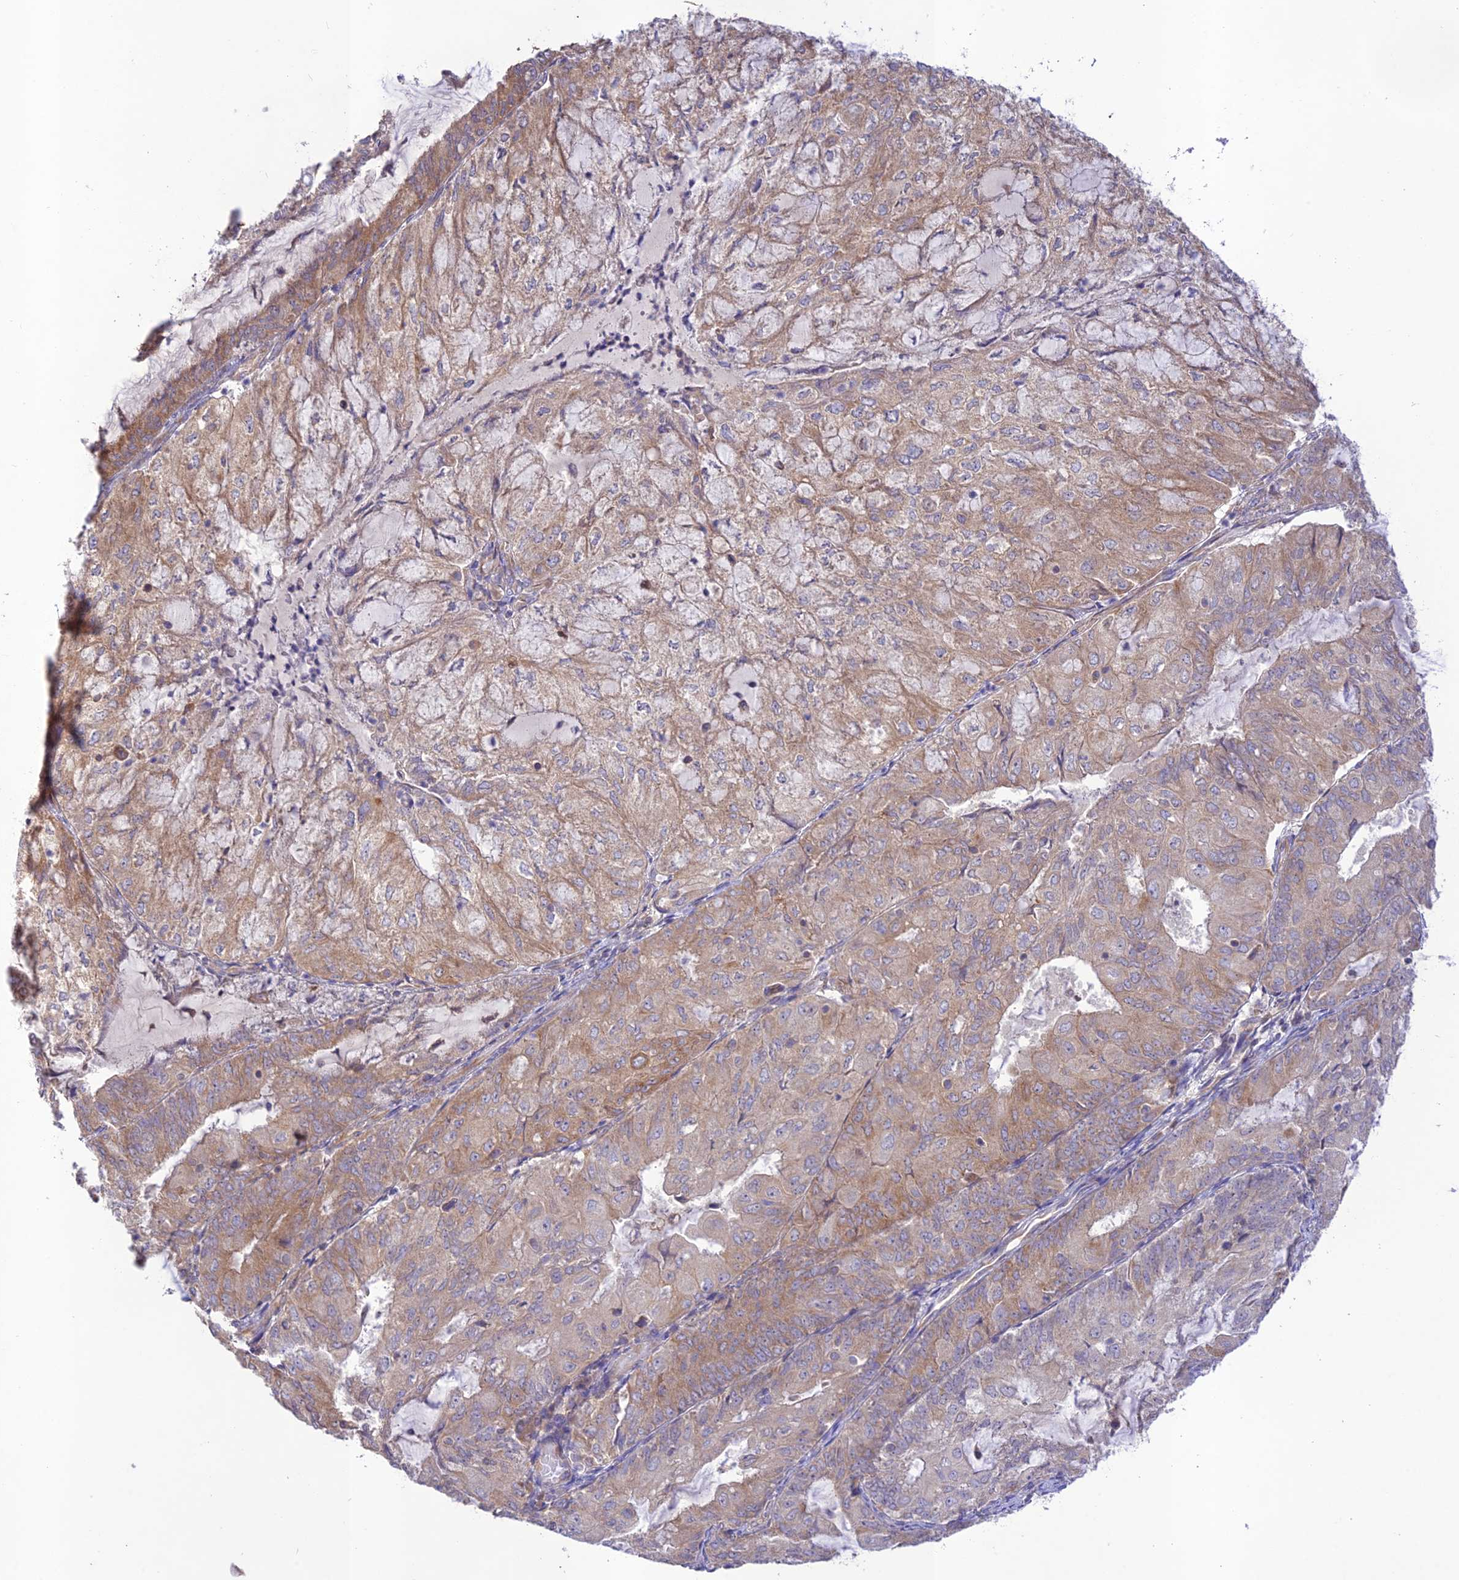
{"staining": {"intensity": "weak", "quantity": "25%-75%", "location": "cytoplasmic/membranous"}, "tissue": "endometrial cancer", "cell_type": "Tumor cells", "image_type": "cancer", "snomed": [{"axis": "morphology", "description": "Adenocarcinoma, NOS"}, {"axis": "topography", "description": "Endometrium"}], "caption": "DAB immunohistochemical staining of endometrial adenocarcinoma demonstrates weak cytoplasmic/membranous protein positivity in approximately 25%-75% of tumor cells.", "gene": "TMEM259", "patient": {"sex": "female", "age": 81}}